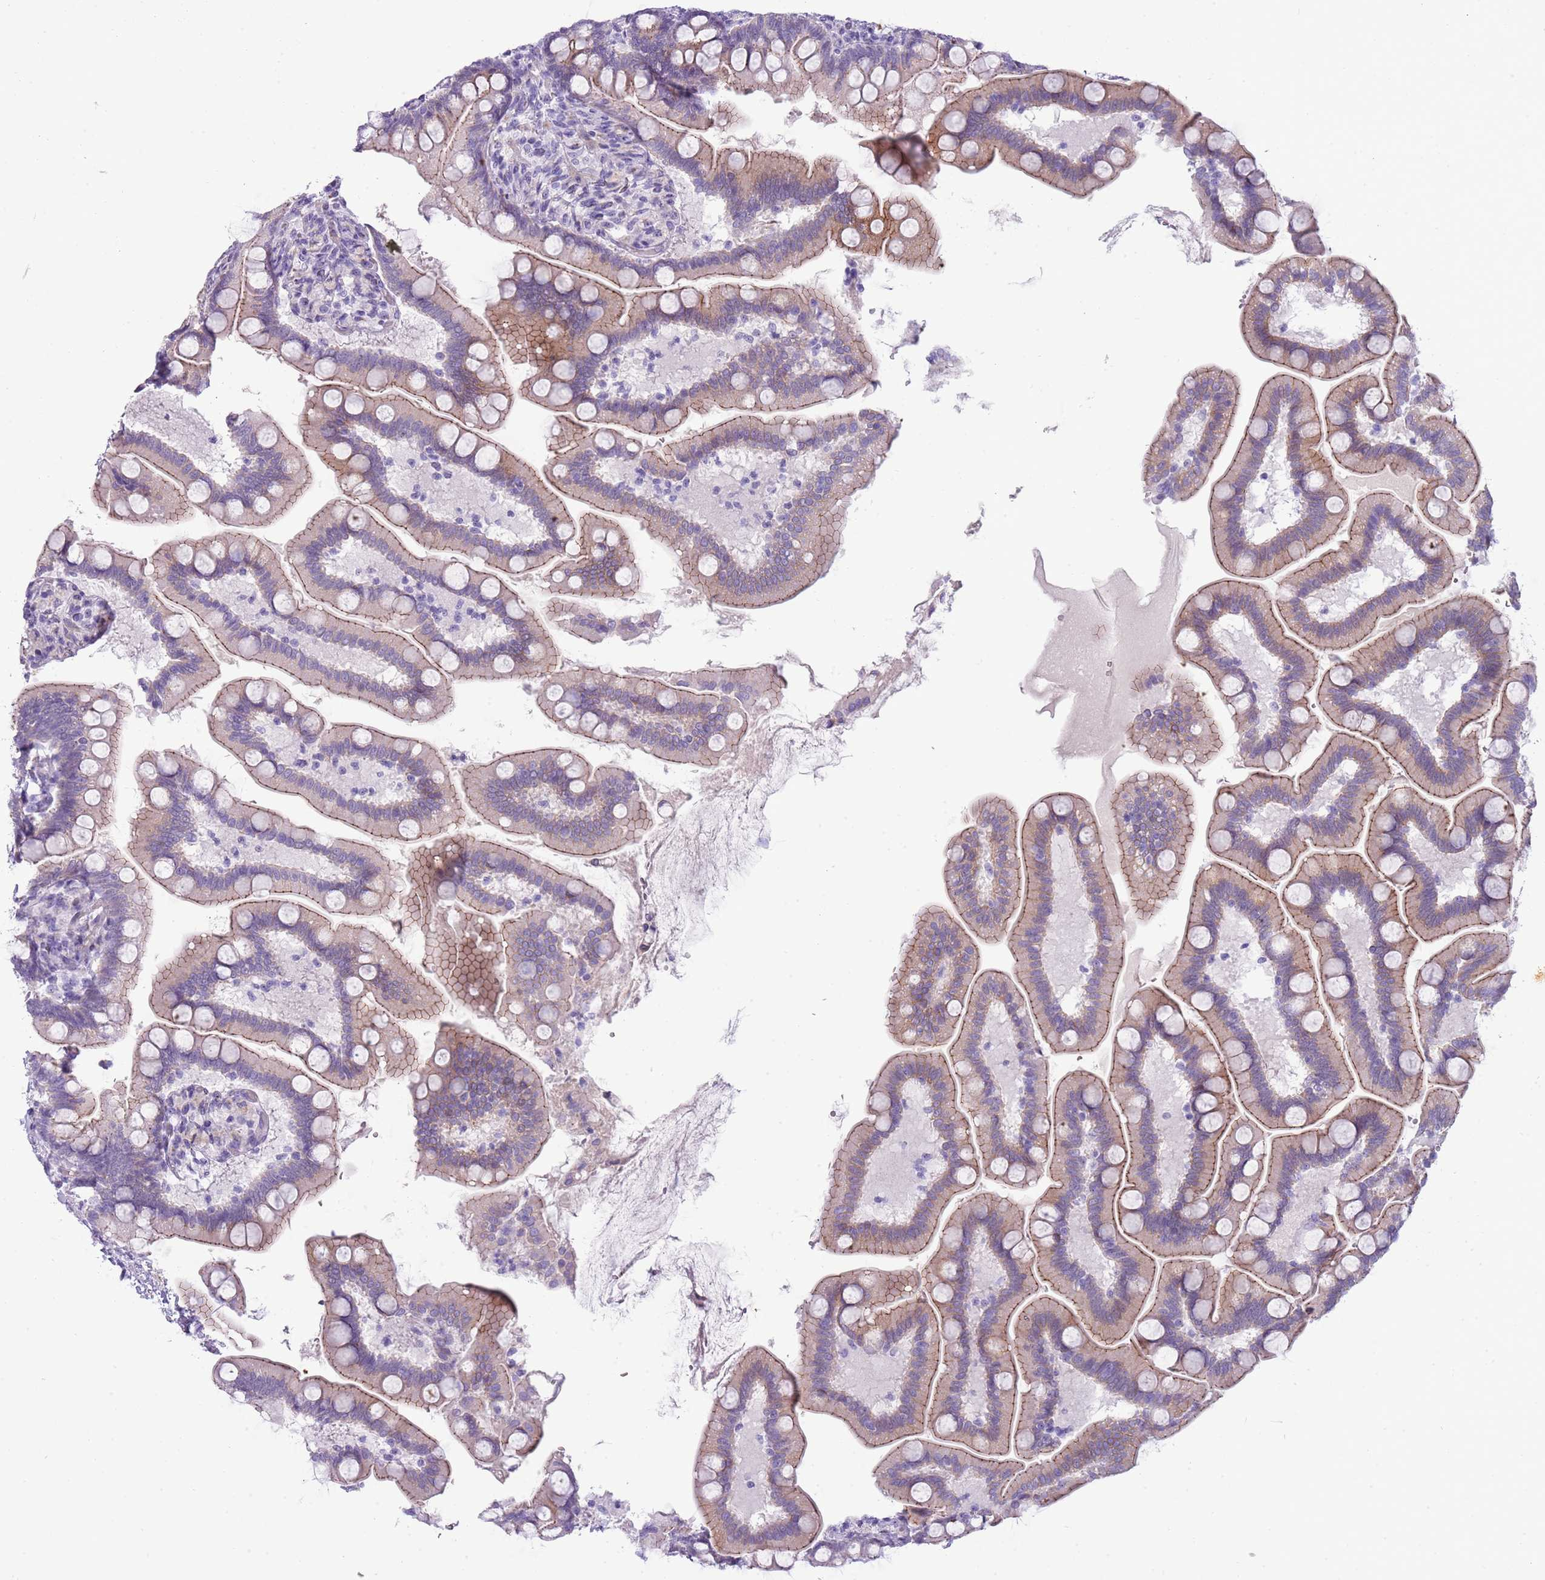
{"staining": {"intensity": "weak", "quantity": "25%-75%", "location": "cytoplasmic/membranous"}, "tissue": "small intestine", "cell_type": "Glandular cells", "image_type": "normal", "snomed": [{"axis": "morphology", "description": "Normal tissue, NOS"}, {"axis": "topography", "description": "Small intestine"}], "caption": "Immunohistochemistry (DAB) staining of unremarkable human small intestine displays weak cytoplasmic/membranous protein expression in about 25%-75% of glandular cells.", "gene": "NBPF4", "patient": {"sex": "female", "age": 64}}